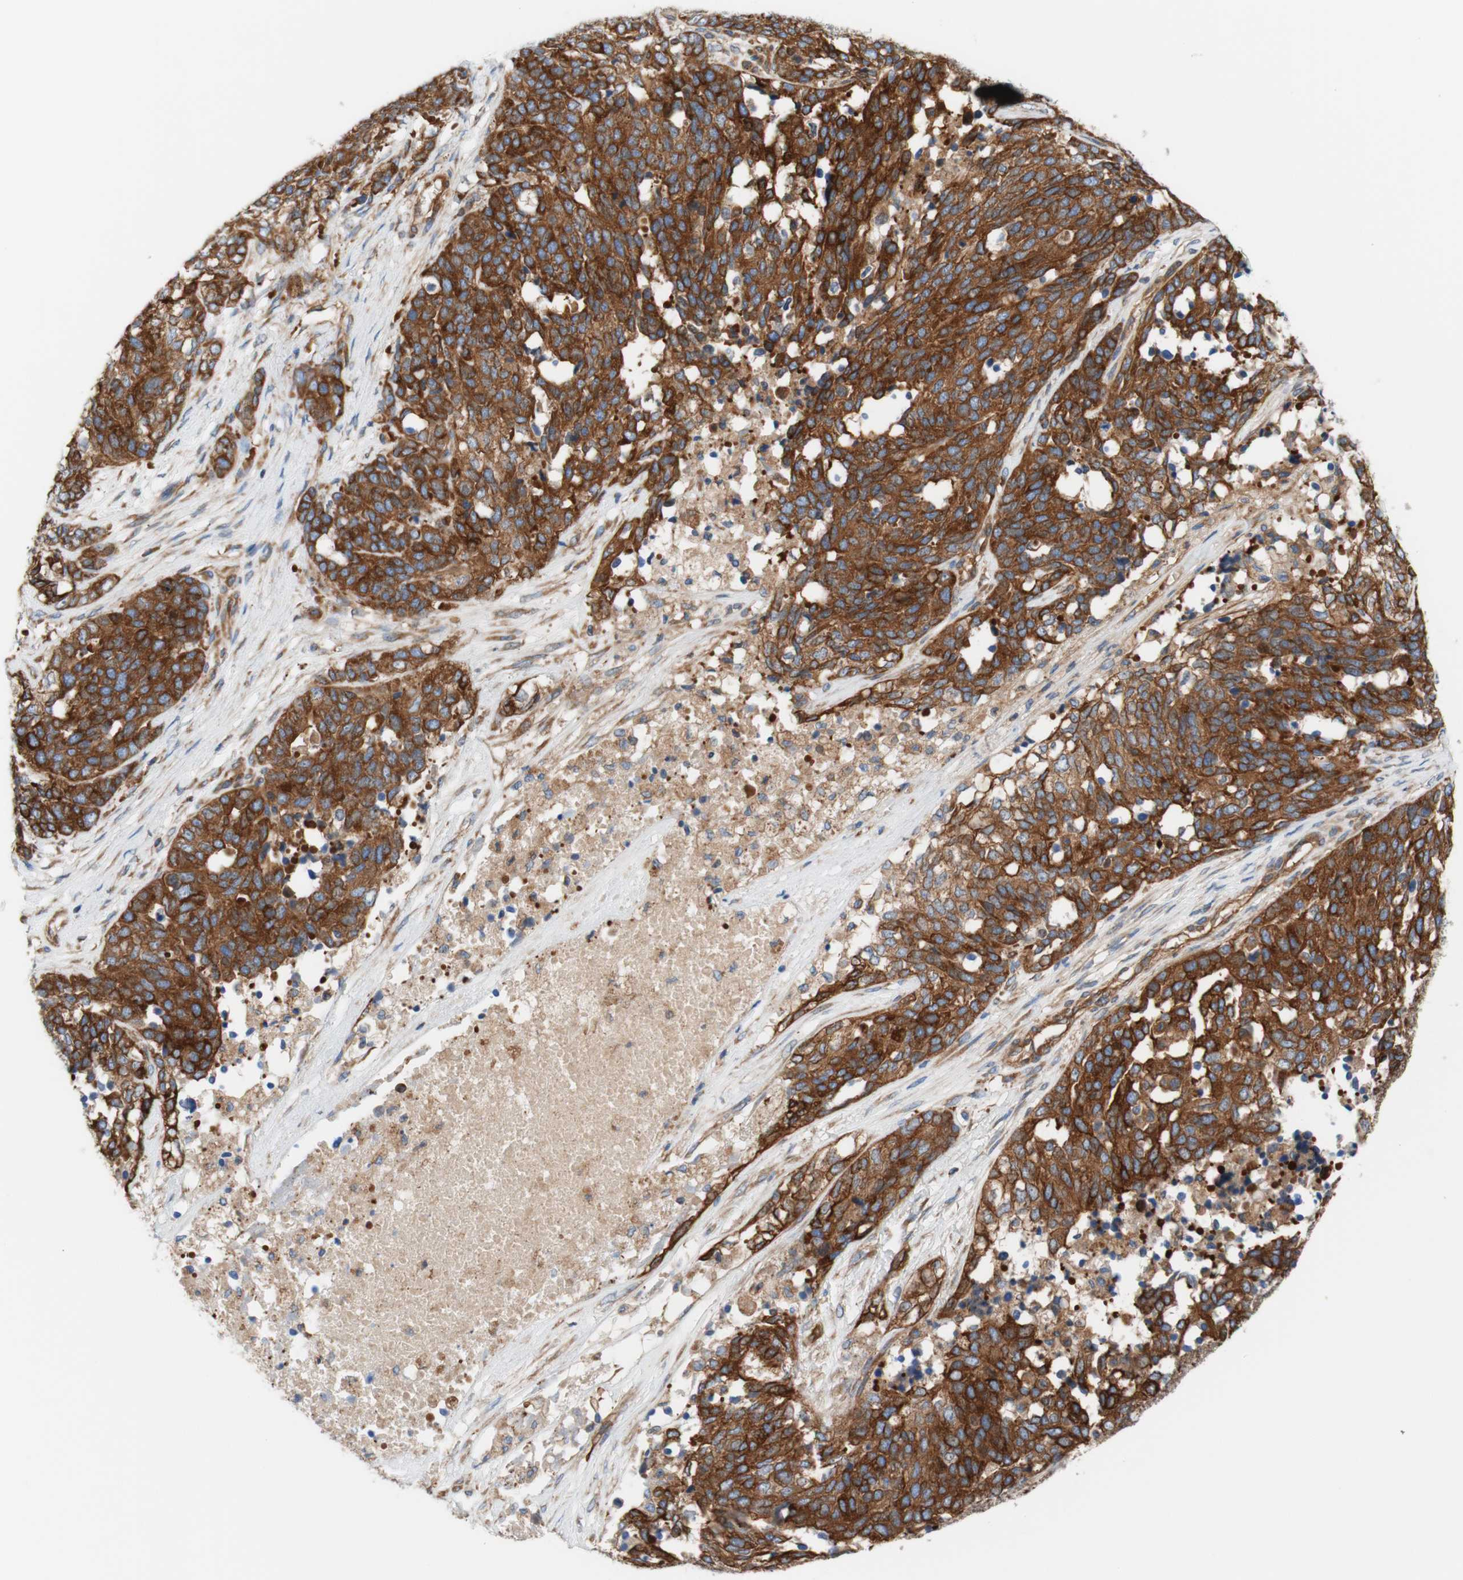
{"staining": {"intensity": "strong", "quantity": ">75%", "location": "cytoplasmic/membranous"}, "tissue": "ovarian cancer", "cell_type": "Tumor cells", "image_type": "cancer", "snomed": [{"axis": "morphology", "description": "Cystadenocarcinoma, serous, NOS"}, {"axis": "topography", "description": "Ovary"}], "caption": "This micrograph reveals IHC staining of ovarian cancer (serous cystadenocarcinoma), with high strong cytoplasmic/membranous expression in approximately >75% of tumor cells.", "gene": "STOM", "patient": {"sex": "female", "age": 44}}